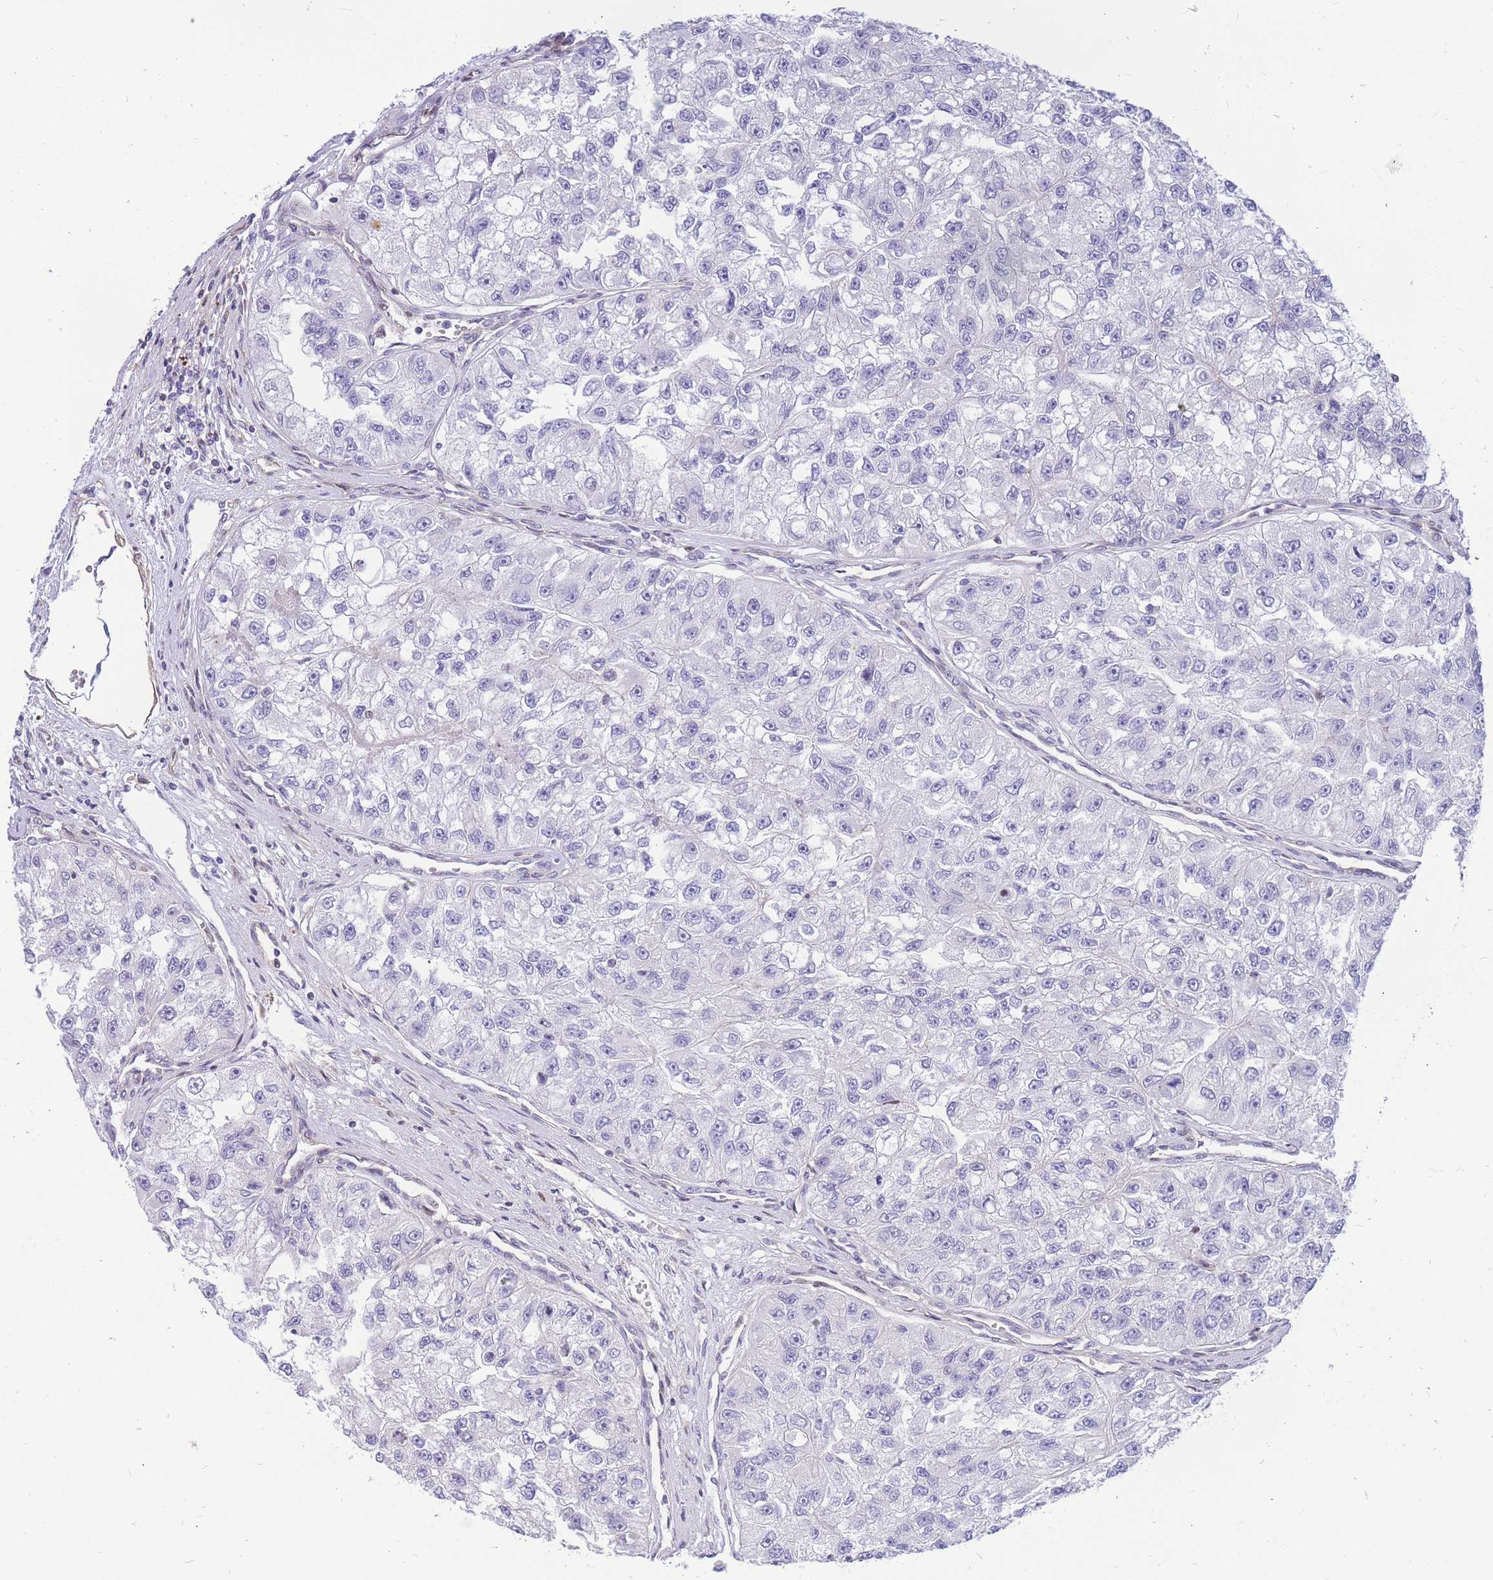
{"staining": {"intensity": "negative", "quantity": "none", "location": "none"}, "tissue": "renal cancer", "cell_type": "Tumor cells", "image_type": "cancer", "snomed": [{"axis": "morphology", "description": "Adenocarcinoma, NOS"}, {"axis": "topography", "description": "Kidney"}], "caption": "Tumor cells show no significant protein positivity in renal adenocarcinoma.", "gene": "S100PBP", "patient": {"sex": "male", "age": 63}}